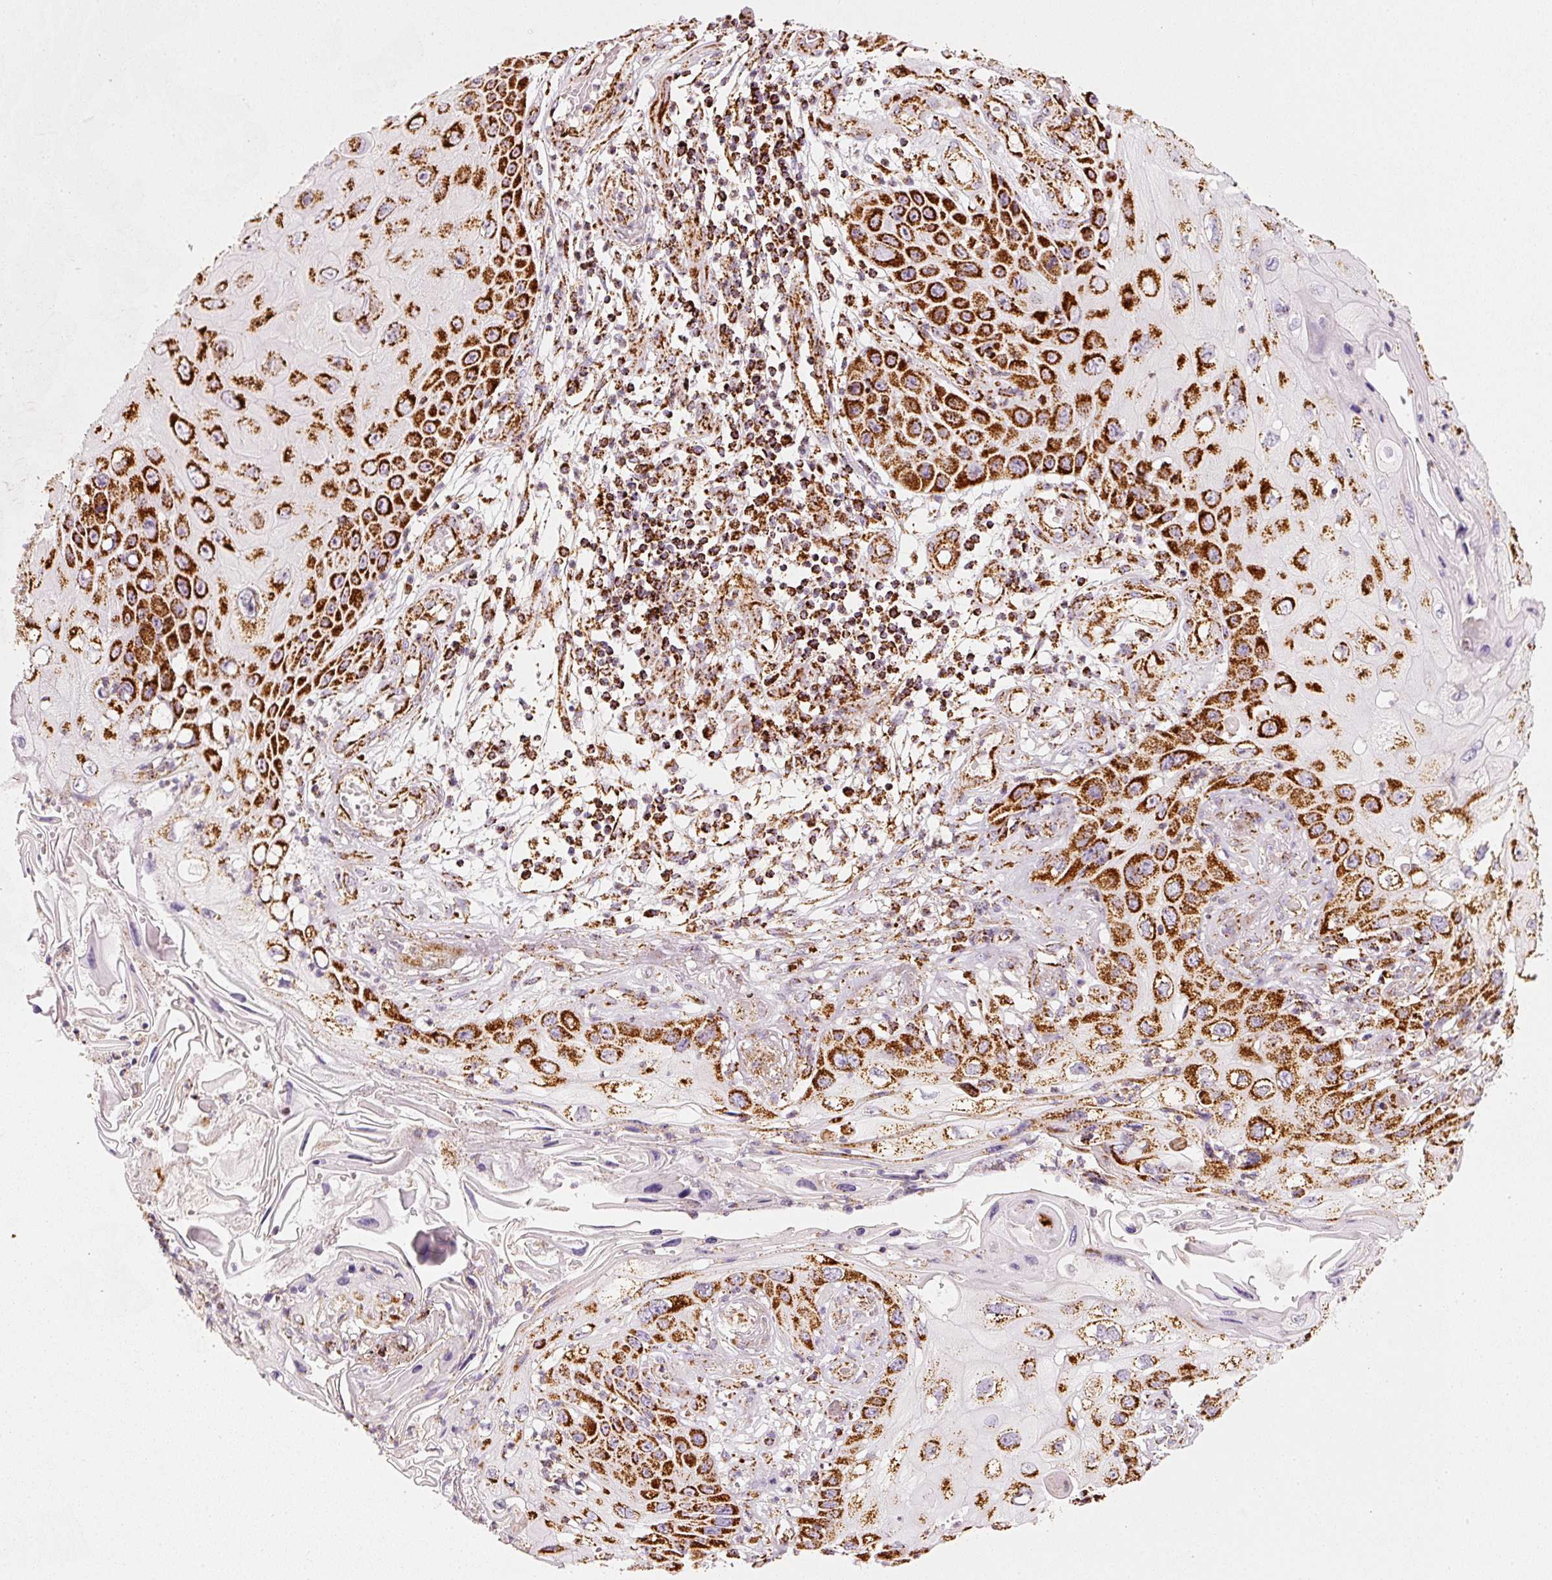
{"staining": {"intensity": "strong", "quantity": ">75%", "location": "cytoplasmic/membranous"}, "tissue": "skin cancer", "cell_type": "Tumor cells", "image_type": "cancer", "snomed": [{"axis": "morphology", "description": "Squamous cell carcinoma, NOS"}, {"axis": "topography", "description": "Skin"}, {"axis": "topography", "description": "Vulva"}], "caption": "Skin cancer (squamous cell carcinoma) was stained to show a protein in brown. There is high levels of strong cytoplasmic/membranous positivity in approximately >75% of tumor cells.", "gene": "MT-CO2", "patient": {"sex": "female", "age": 44}}